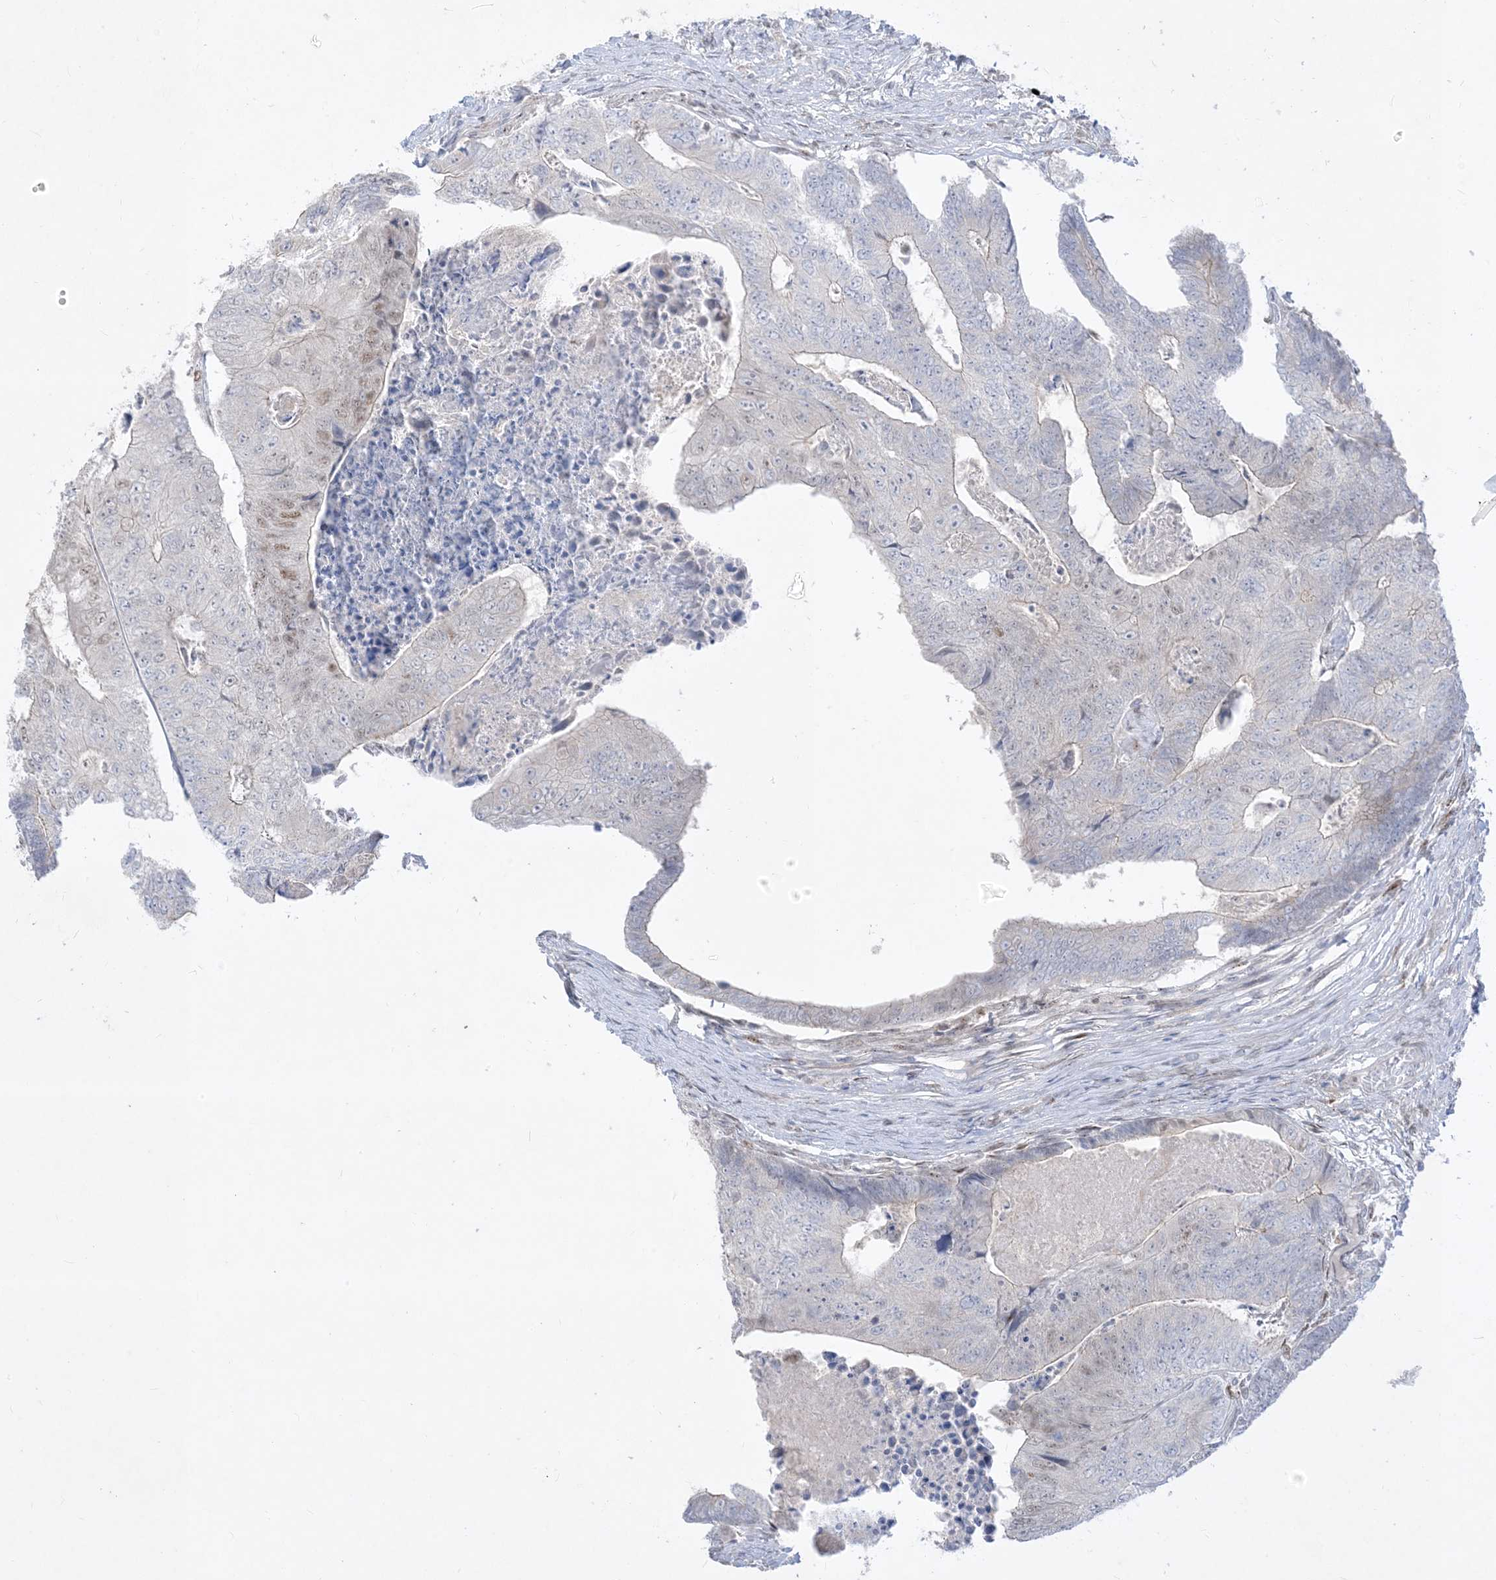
{"staining": {"intensity": "moderate", "quantity": "<25%", "location": "nuclear"}, "tissue": "colorectal cancer", "cell_type": "Tumor cells", "image_type": "cancer", "snomed": [{"axis": "morphology", "description": "Adenocarcinoma, NOS"}, {"axis": "topography", "description": "Colon"}], "caption": "Human colorectal cancer (adenocarcinoma) stained for a protein (brown) demonstrates moderate nuclear positive positivity in approximately <25% of tumor cells.", "gene": "BHLHE40", "patient": {"sex": "female", "age": 67}}